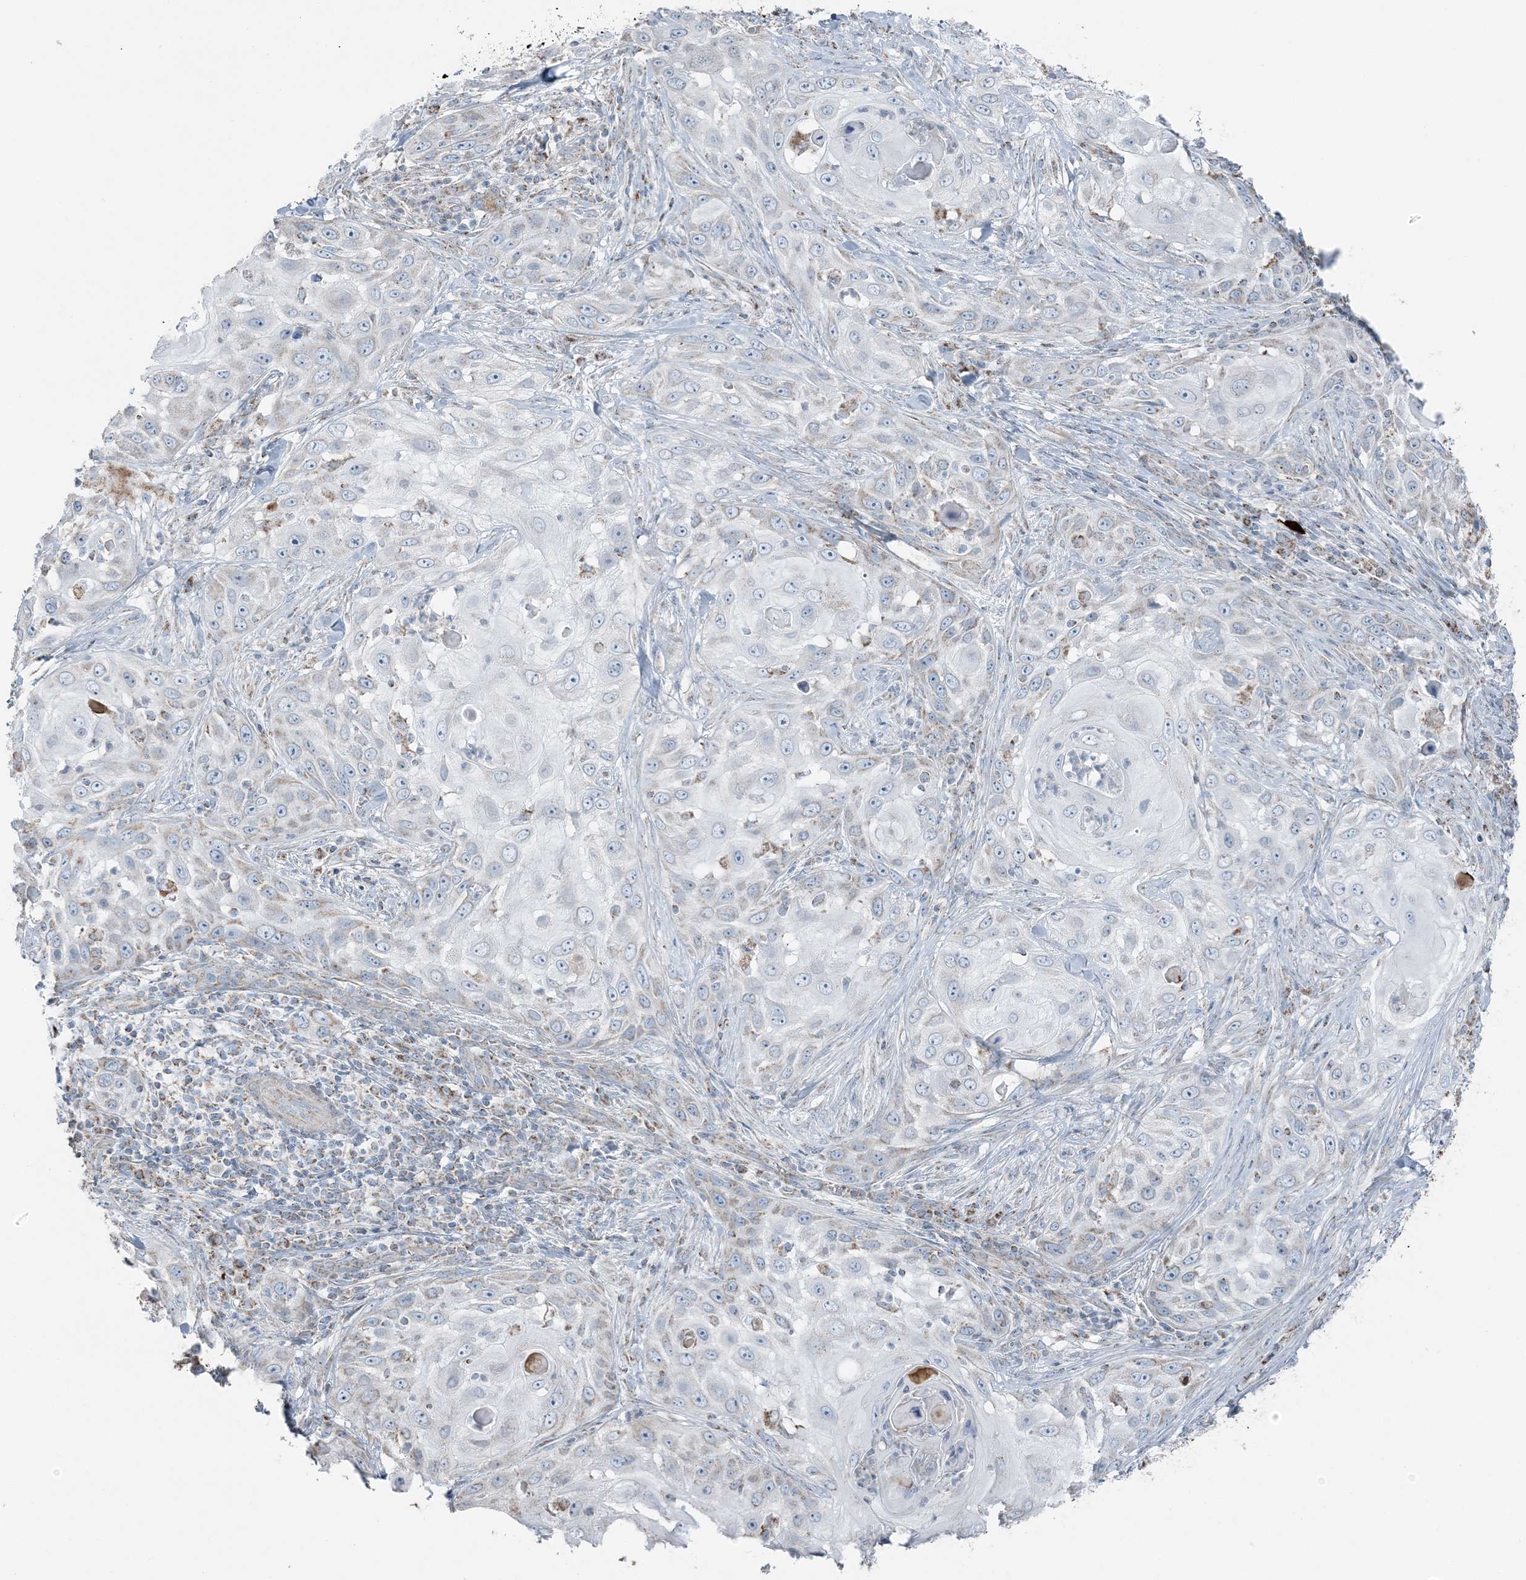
{"staining": {"intensity": "negative", "quantity": "none", "location": "none"}, "tissue": "skin cancer", "cell_type": "Tumor cells", "image_type": "cancer", "snomed": [{"axis": "morphology", "description": "Squamous cell carcinoma, NOS"}, {"axis": "topography", "description": "Skin"}], "caption": "There is no significant staining in tumor cells of skin cancer (squamous cell carcinoma).", "gene": "SLC22A16", "patient": {"sex": "female", "age": 44}}